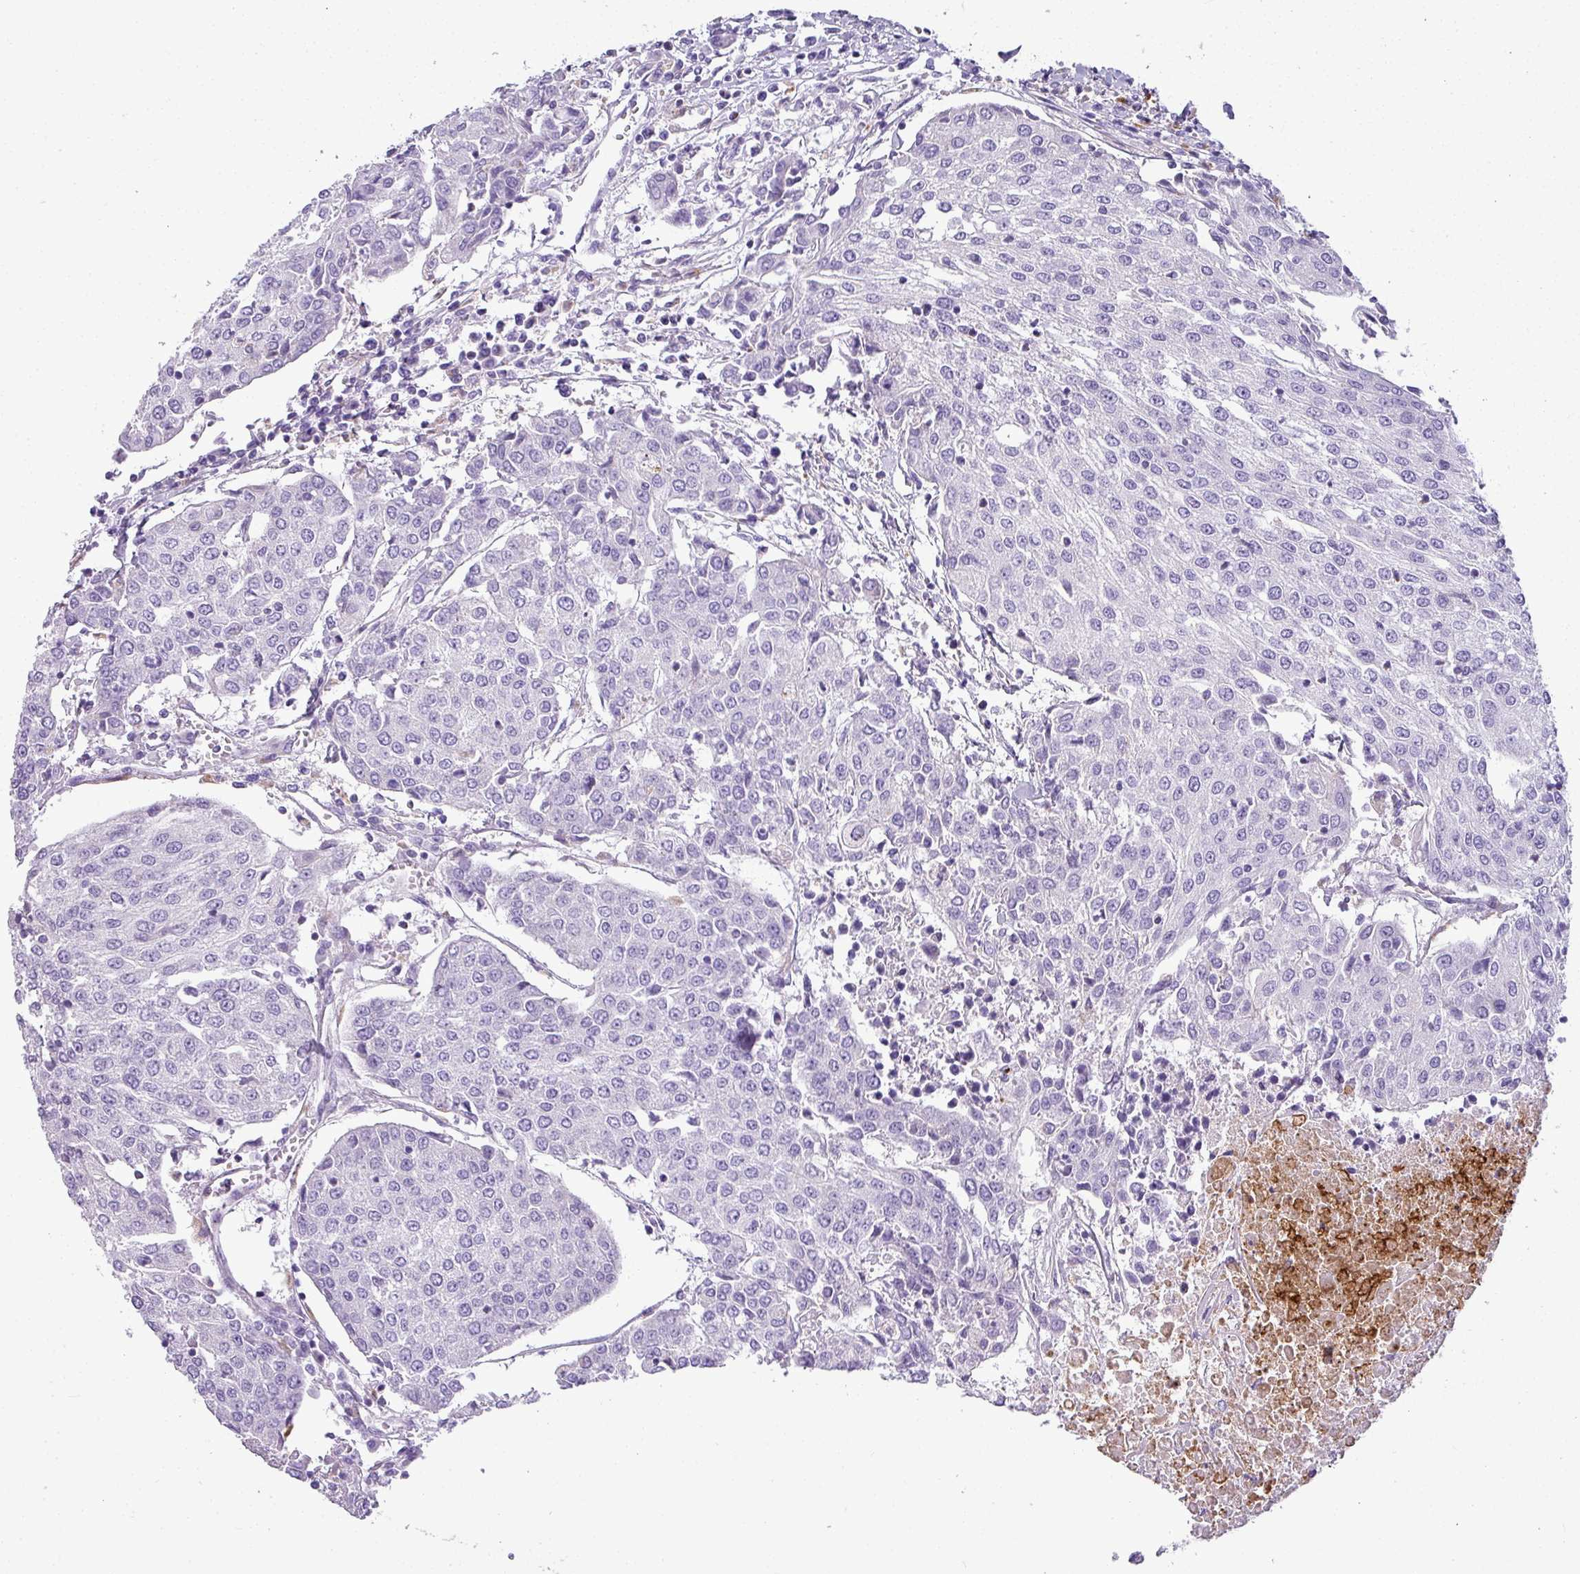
{"staining": {"intensity": "negative", "quantity": "none", "location": "none"}, "tissue": "urothelial cancer", "cell_type": "Tumor cells", "image_type": "cancer", "snomed": [{"axis": "morphology", "description": "Urothelial carcinoma, High grade"}, {"axis": "topography", "description": "Urinary bladder"}], "caption": "This histopathology image is of urothelial carcinoma (high-grade) stained with immunohistochemistry (IHC) to label a protein in brown with the nuclei are counter-stained blue. There is no staining in tumor cells.", "gene": "ZNF568", "patient": {"sex": "female", "age": 85}}